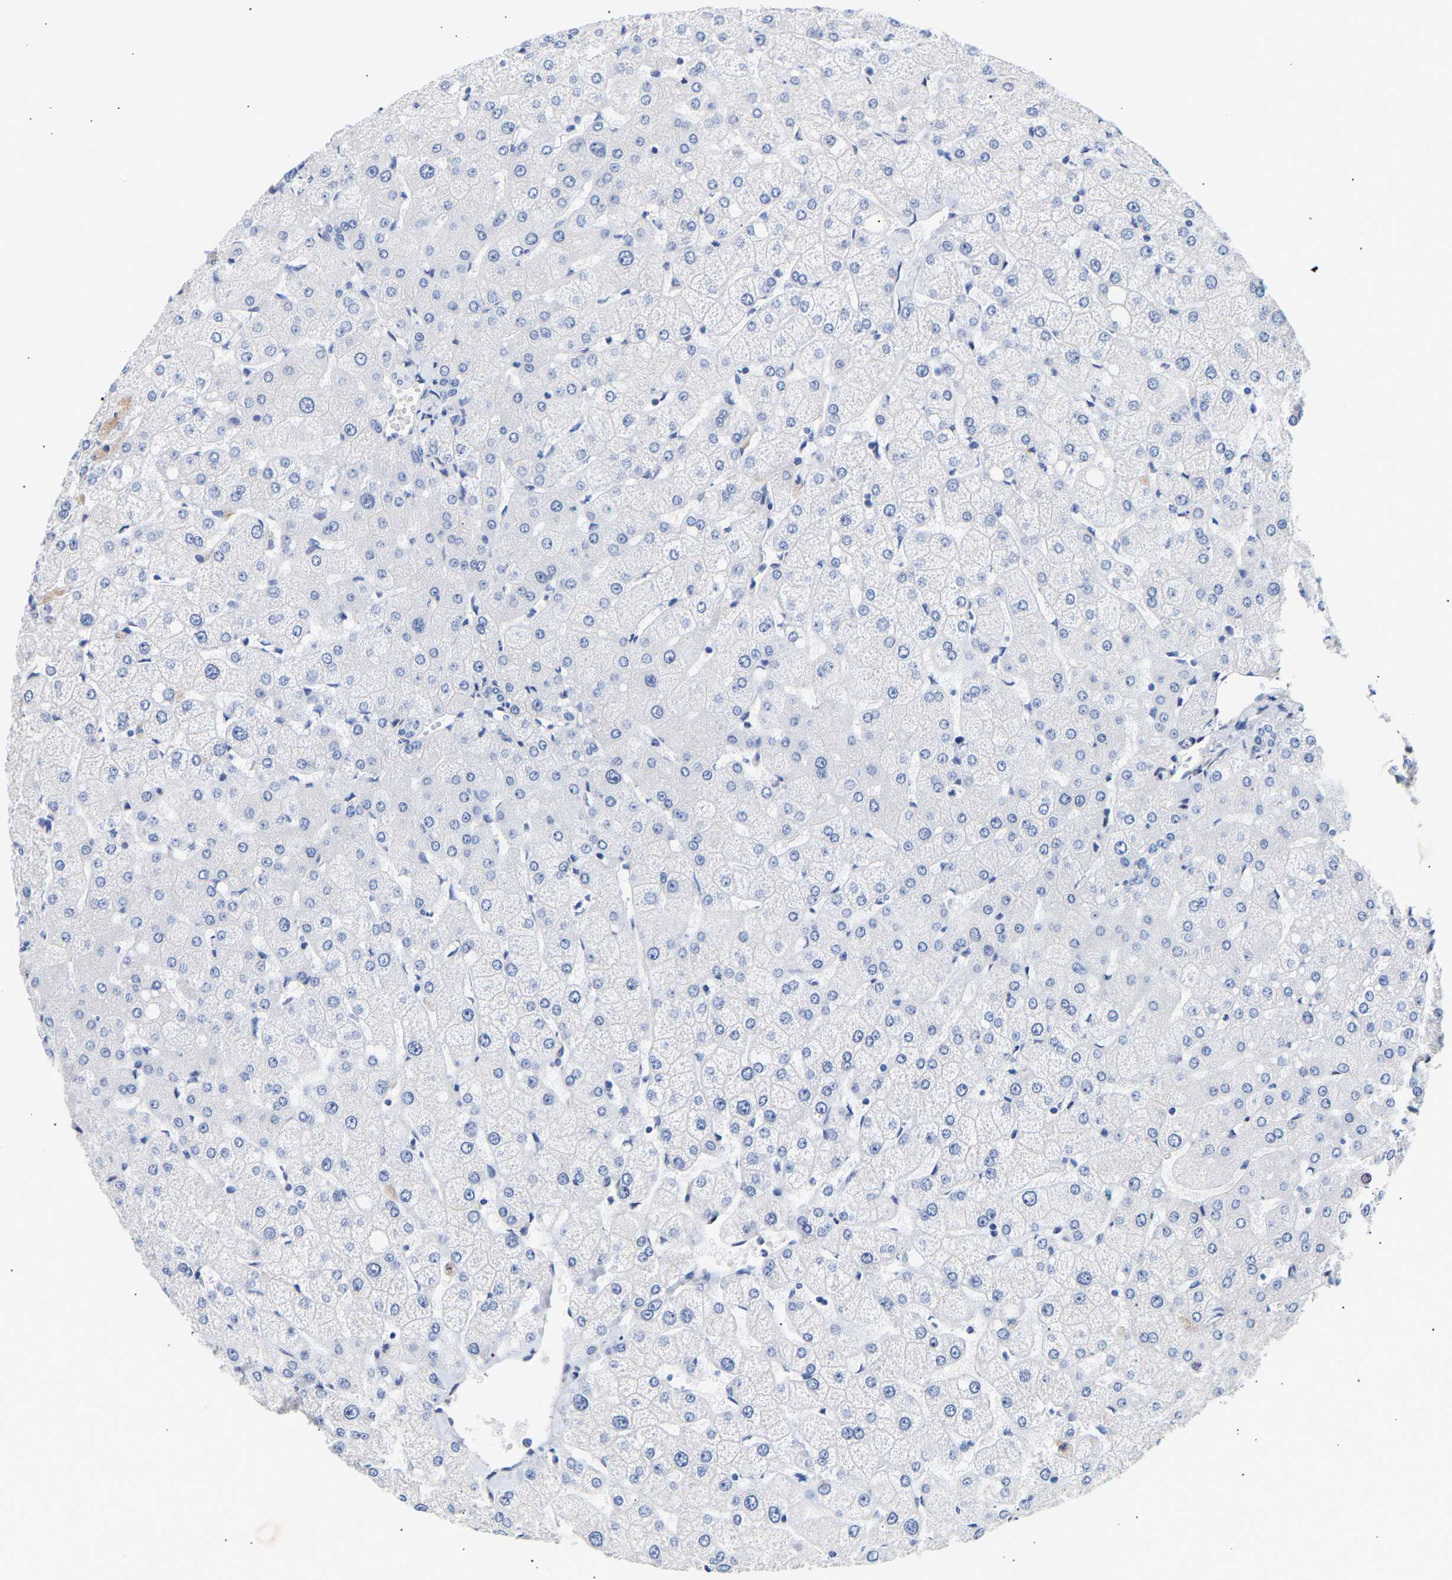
{"staining": {"intensity": "negative", "quantity": "none", "location": "none"}, "tissue": "liver", "cell_type": "Cholangiocytes", "image_type": "normal", "snomed": [{"axis": "morphology", "description": "Normal tissue, NOS"}, {"axis": "topography", "description": "Liver"}], "caption": "An image of human liver is negative for staining in cholangiocytes. (Brightfield microscopy of DAB (3,3'-diaminobenzidine) IHC at high magnification).", "gene": "IGFBP7", "patient": {"sex": "female", "age": 54}}